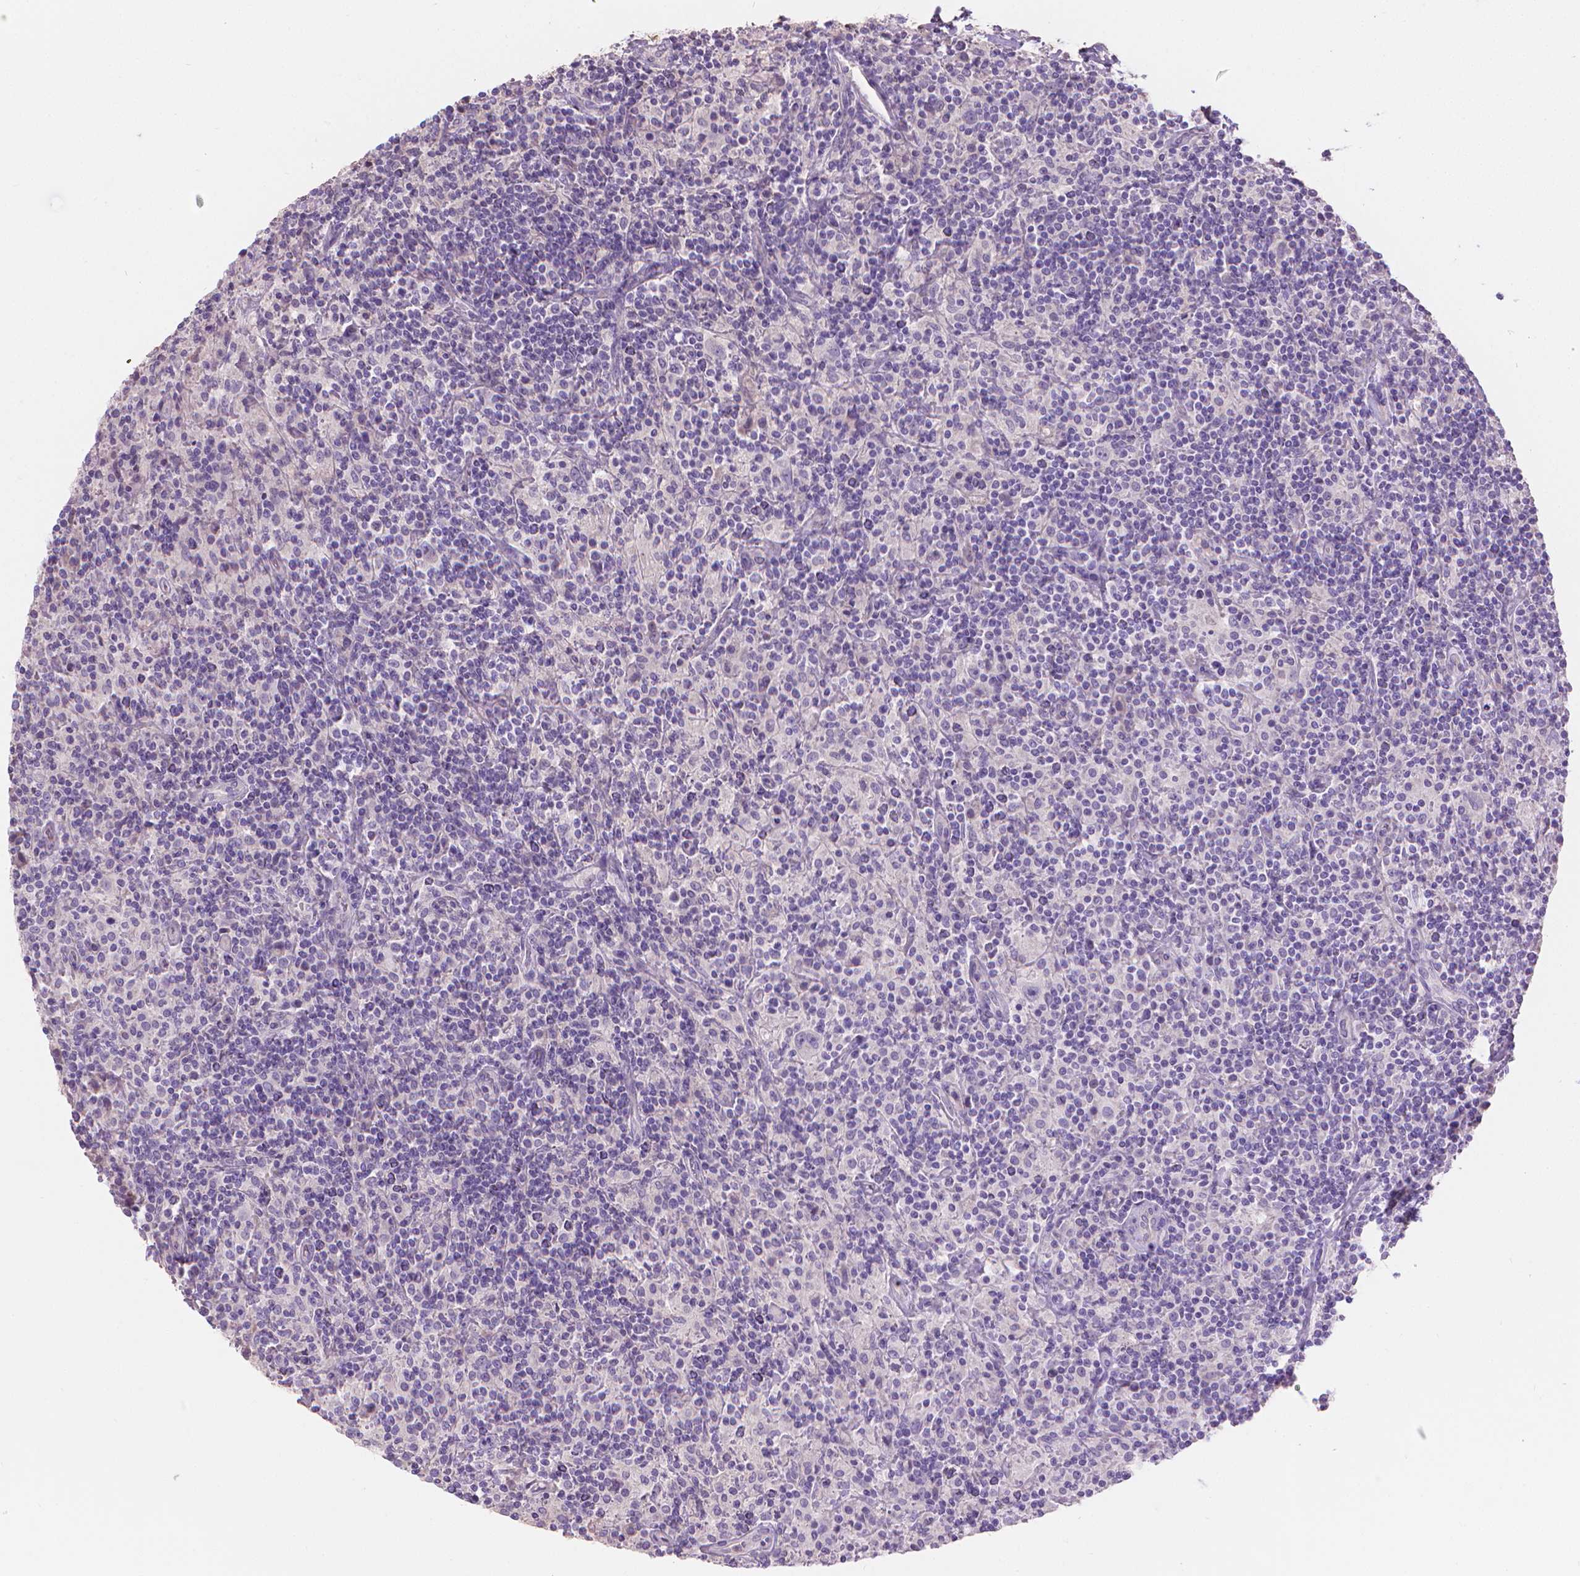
{"staining": {"intensity": "negative", "quantity": "none", "location": "none"}, "tissue": "lymphoma", "cell_type": "Tumor cells", "image_type": "cancer", "snomed": [{"axis": "morphology", "description": "Hodgkin's disease, NOS"}, {"axis": "topography", "description": "Lymph node"}], "caption": "Immunohistochemistry of human Hodgkin's disease demonstrates no staining in tumor cells.", "gene": "CABCOCO1", "patient": {"sex": "male", "age": 70}}